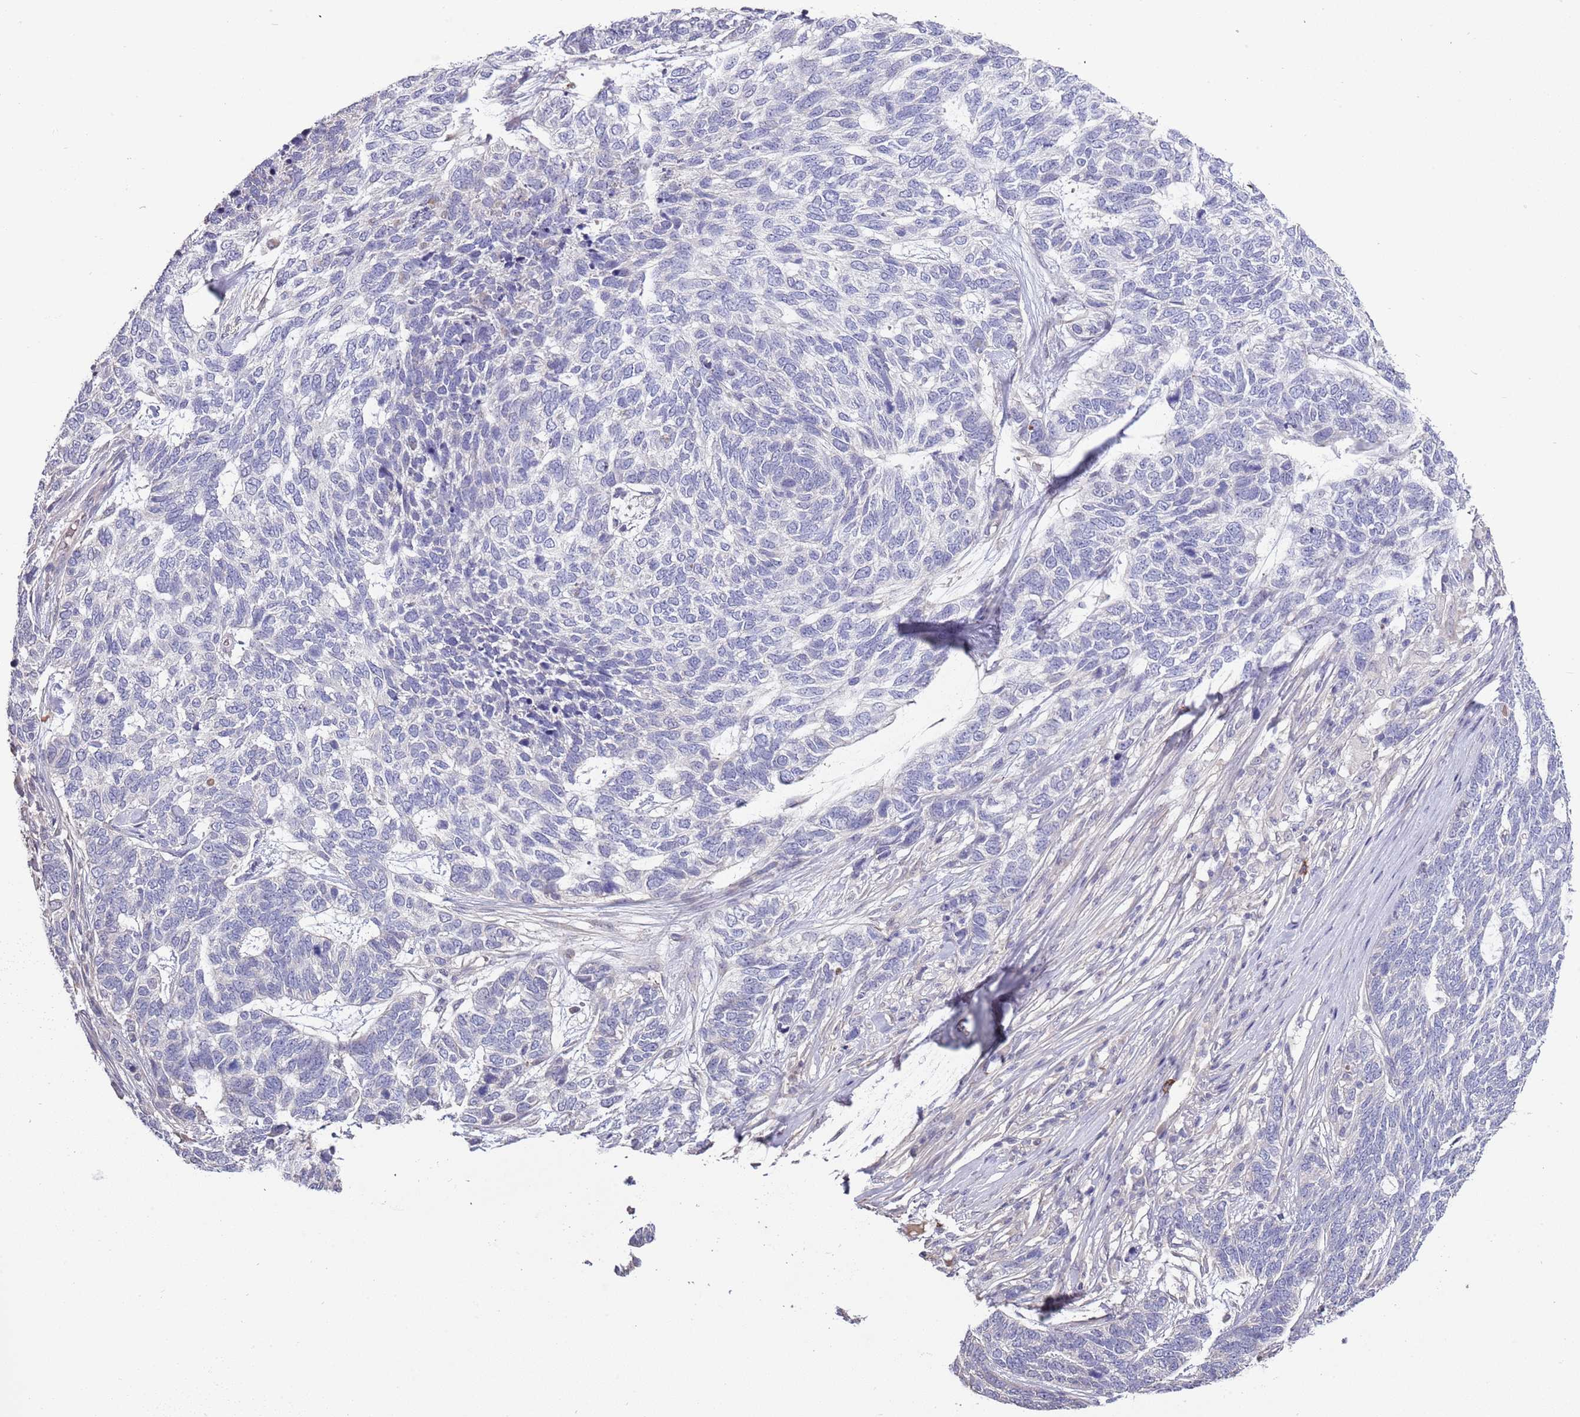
{"staining": {"intensity": "negative", "quantity": "none", "location": "none"}, "tissue": "skin cancer", "cell_type": "Tumor cells", "image_type": "cancer", "snomed": [{"axis": "morphology", "description": "Basal cell carcinoma"}, {"axis": "topography", "description": "Skin"}], "caption": "Skin basal cell carcinoma stained for a protein using IHC displays no positivity tumor cells.", "gene": "P2RY13", "patient": {"sex": "female", "age": 65}}